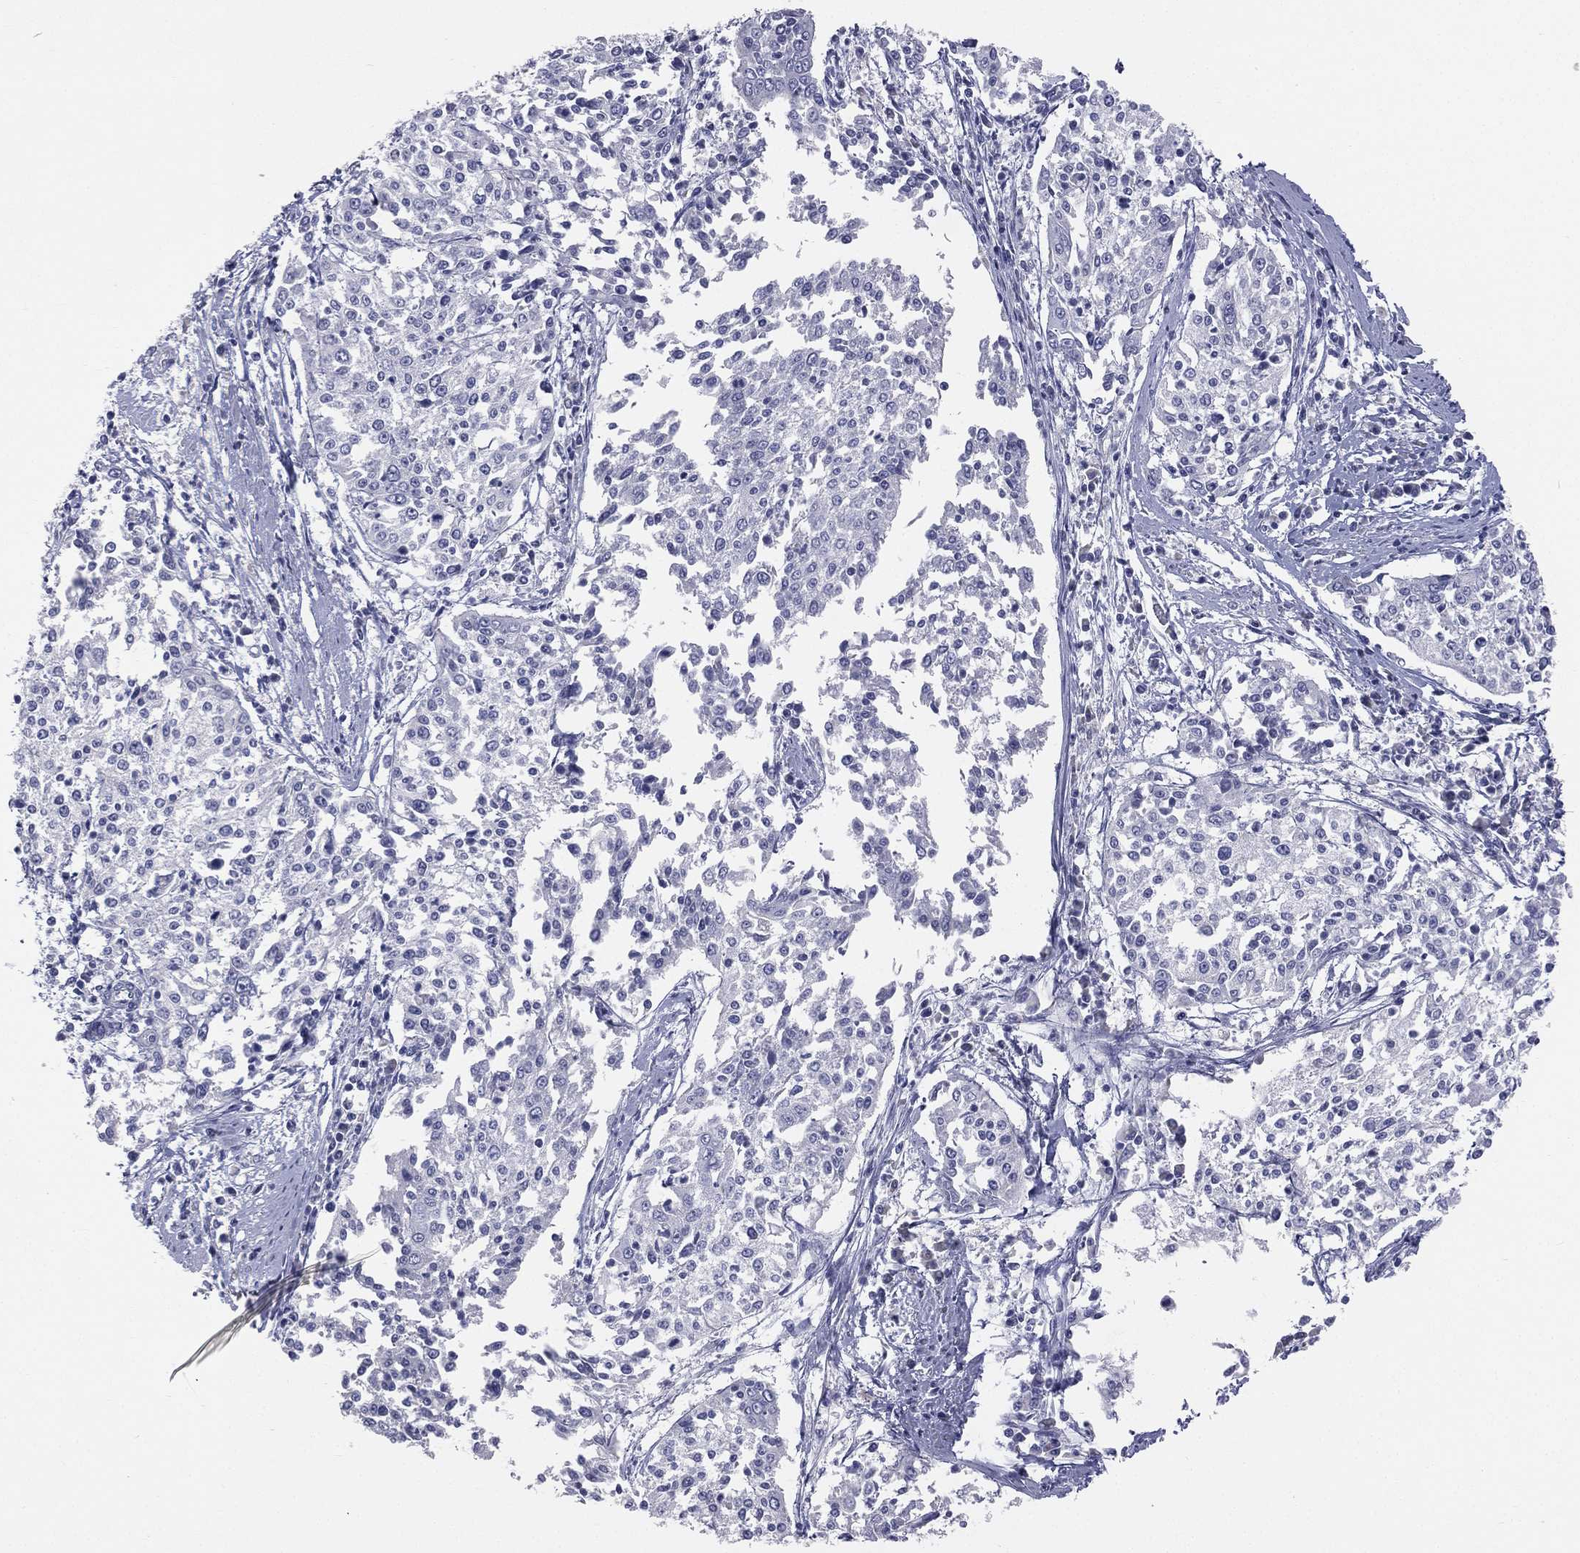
{"staining": {"intensity": "negative", "quantity": "none", "location": "none"}, "tissue": "cervical cancer", "cell_type": "Tumor cells", "image_type": "cancer", "snomed": [{"axis": "morphology", "description": "Squamous cell carcinoma, NOS"}, {"axis": "topography", "description": "Cervix"}], "caption": "This is an immunohistochemistry image of cervical cancer (squamous cell carcinoma). There is no expression in tumor cells.", "gene": "STK31", "patient": {"sex": "female", "age": 41}}